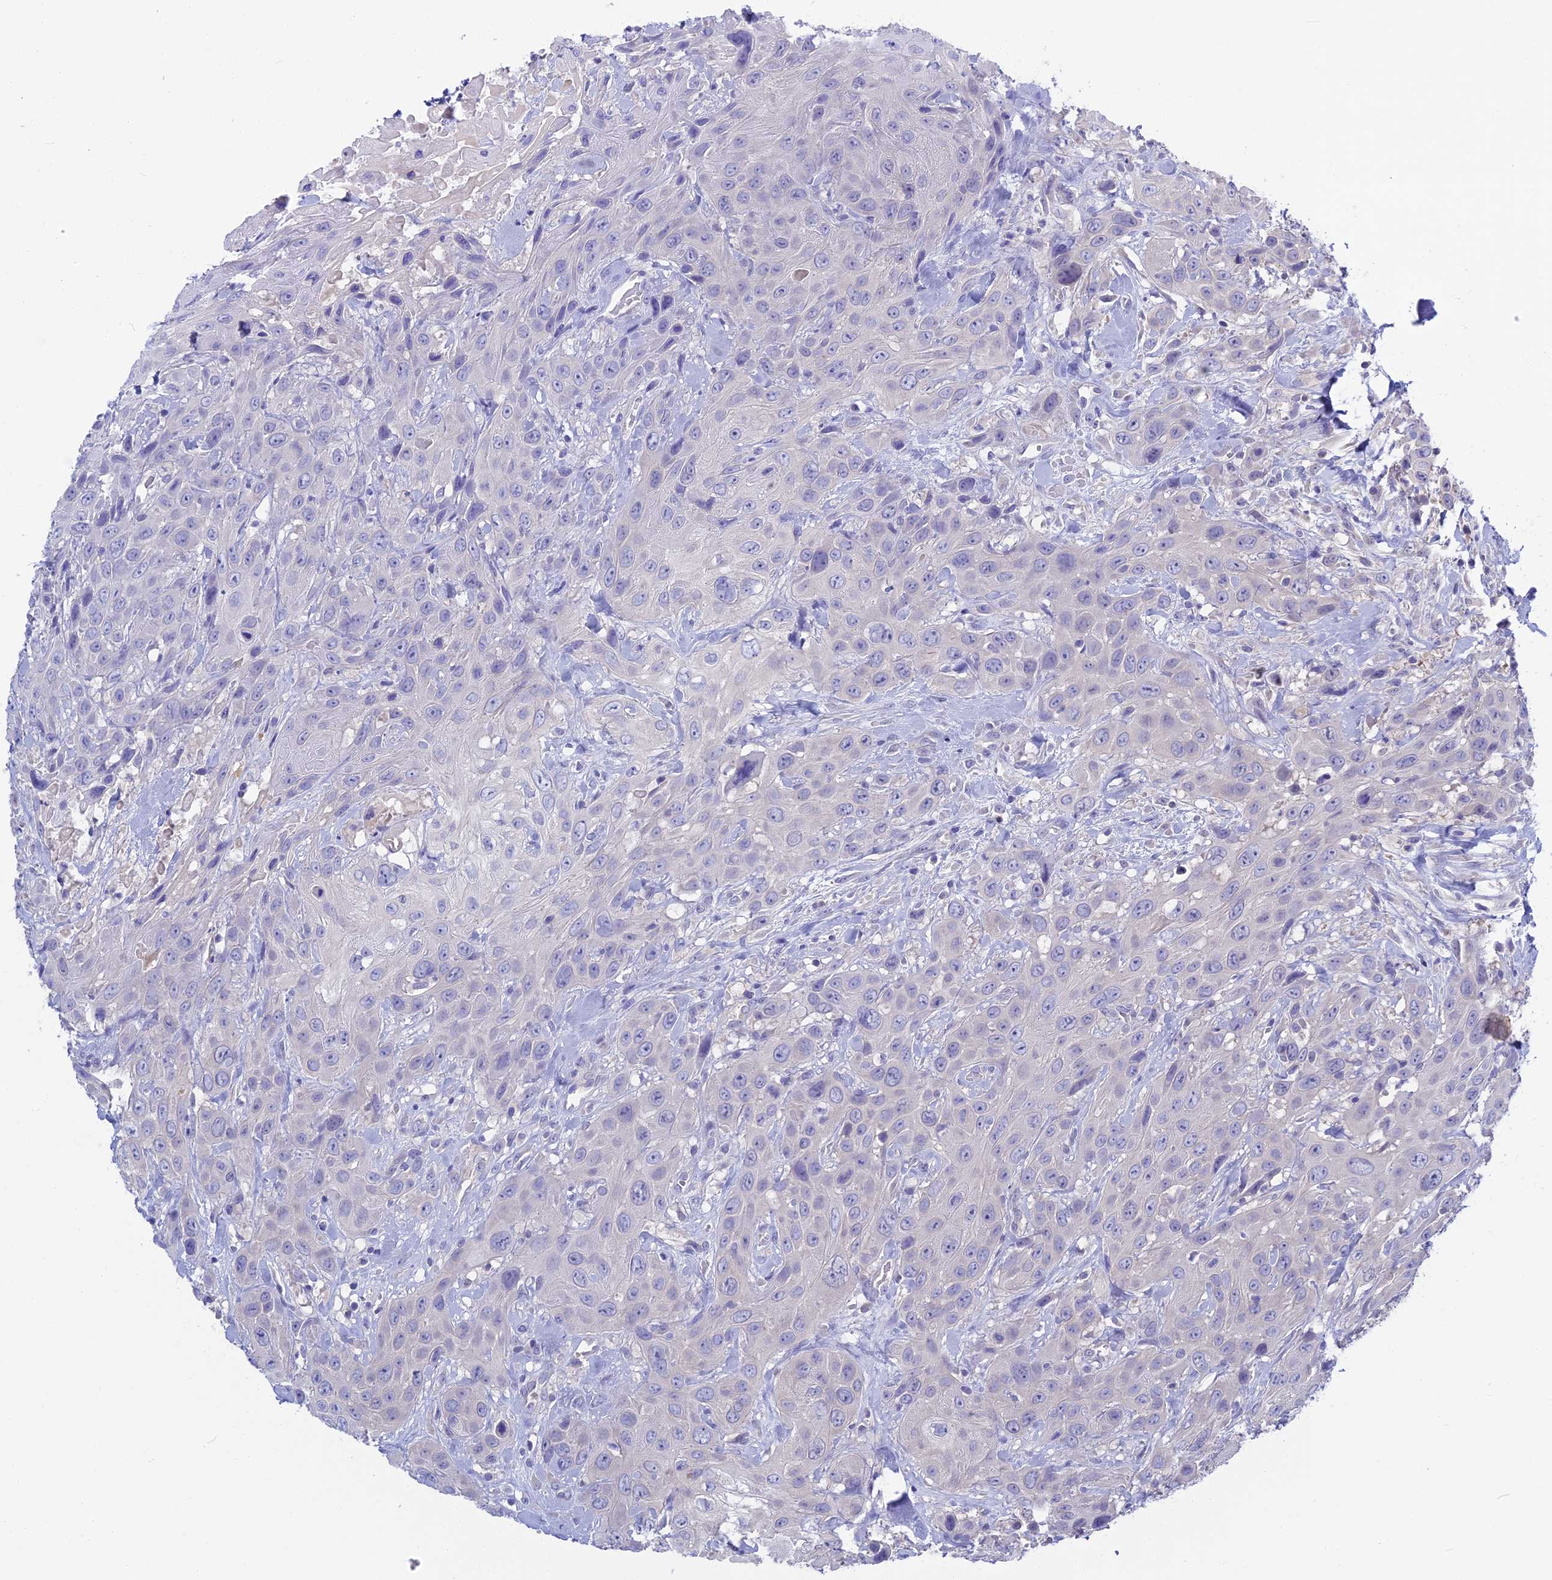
{"staining": {"intensity": "negative", "quantity": "none", "location": "none"}, "tissue": "head and neck cancer", "cell_type": "Tumor cells", "image_type": "cancer", "snomed": [{"axis": "morphology", "description": "Squamous cell carcinoma, NOS"}, {"axis": "topography", "description": "Head-Neck"}], "caption": "Head and neck cancer stained for a protein using IHC displays no staining tumor cells.", "gene": "SNAP91", "patient": {"sex": "male", "age": 81}}